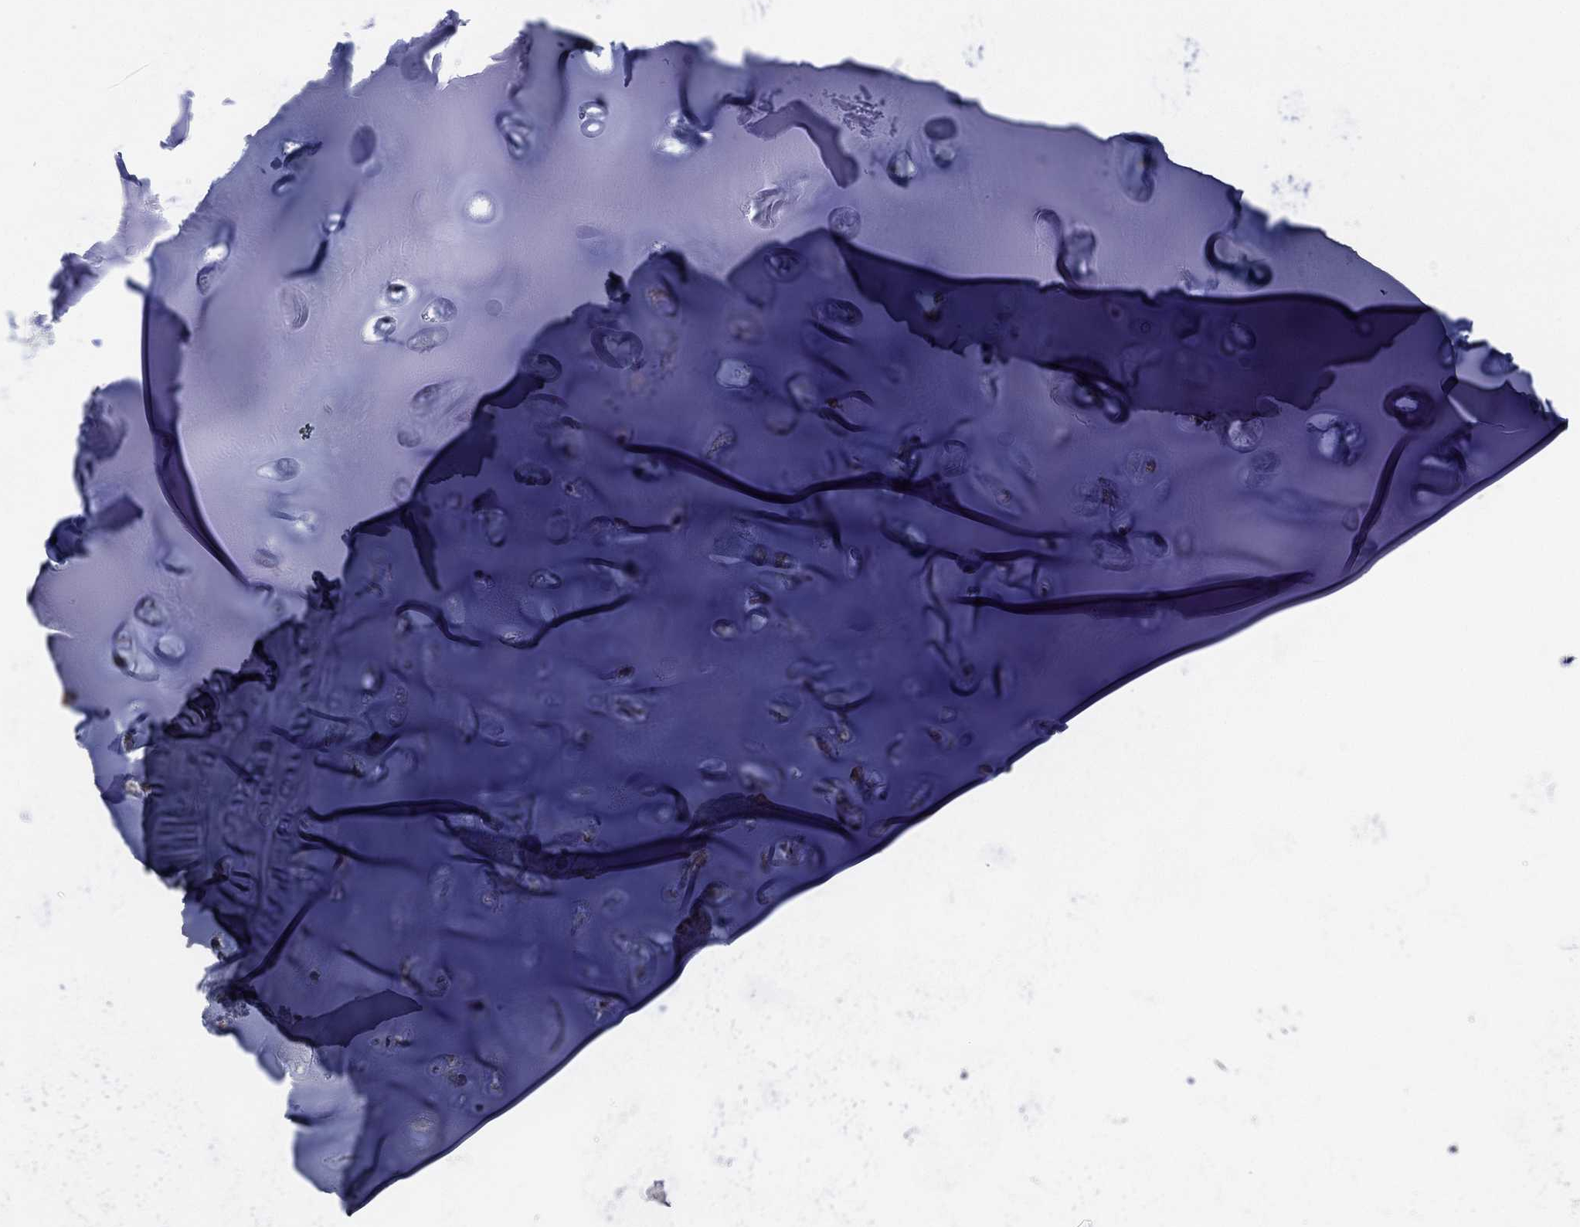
{"staining": {"intensity": "negative", "quantity": "none", "location": "none"}, "tissue": "soft tissue", "cell_type": "Chondrocytes", "image_type": "normal", "snomed": [{"axis": "morphology", "description": "Normal tissue, NOS"}, {"axis": "topography", "description": "Cartilage tissue"}], "caption": "High power microscopy photomicrograph of an immunohistochemistry histopathology image of normal soft tissue, revealing no significant staining in chondrocytes.", "gene": "DOCK3", "patient": {"sex": "male", "age": 81}}